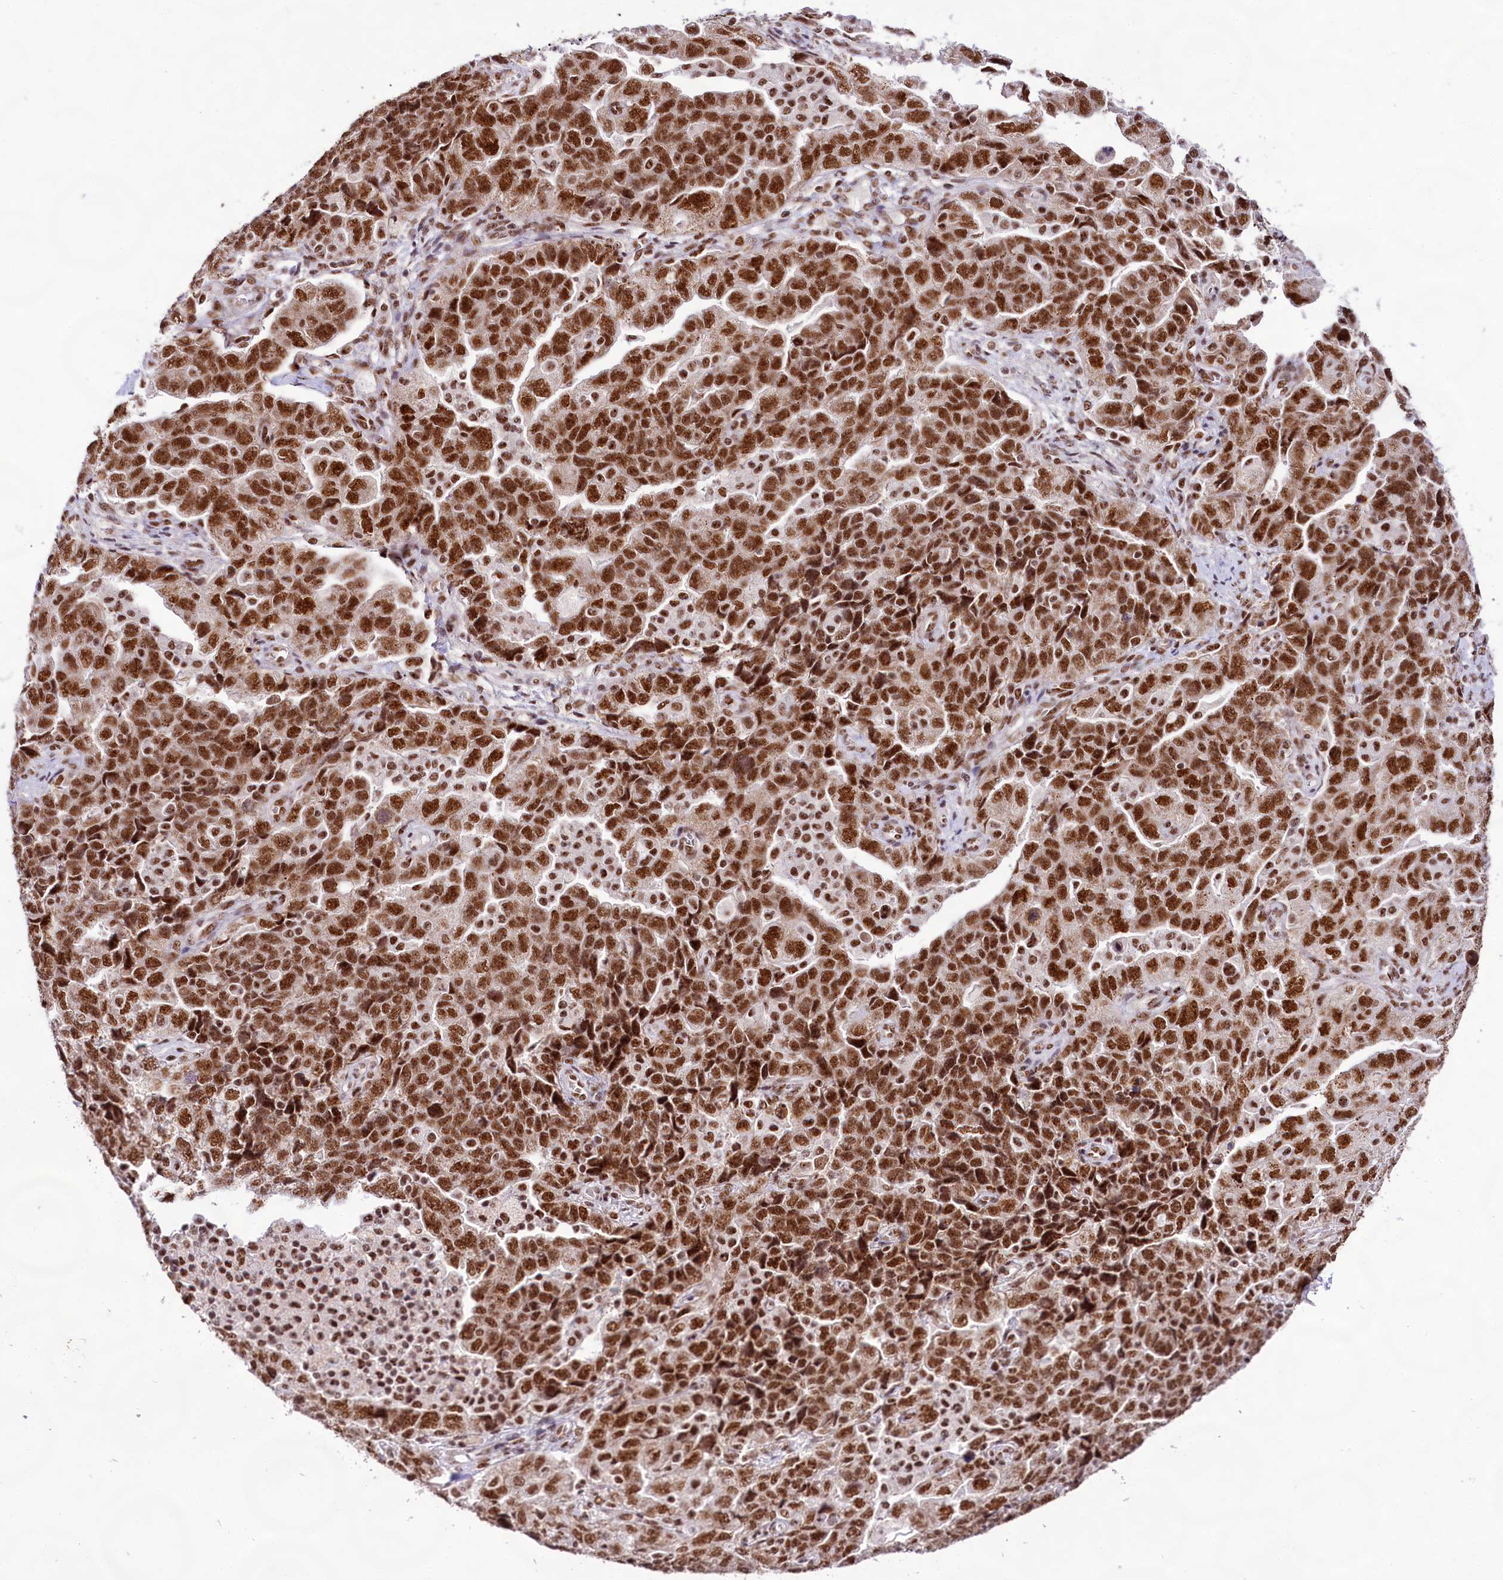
{"staining": {"intensity": "strong", "quantity": ">75%", "location": "nuclear"}, "tissue": "ovarian cancer", "cell_type": "Tumor cells", "image_type": "cancer", "snomed": [{"axis": "morphology", "description": "Carcinoma, NOS"}, {"axis": "morphology", "description": "Cystadenocarcinoma, serous, NOS"}, {"axis": "topography", "description": "Ovary"}], "caption": "Brown immunohistochemical staining in human ovarian cancer (serous cystadenocarcinoma) demonstrates strong nuclear positivity in approximately >75% of tumor cells. Immunohistochemistry stains the protein of interest in brown and the nuclei are stained blue.", "gene": "HIRA", "patient": {"sex": "female", "age": 69}}